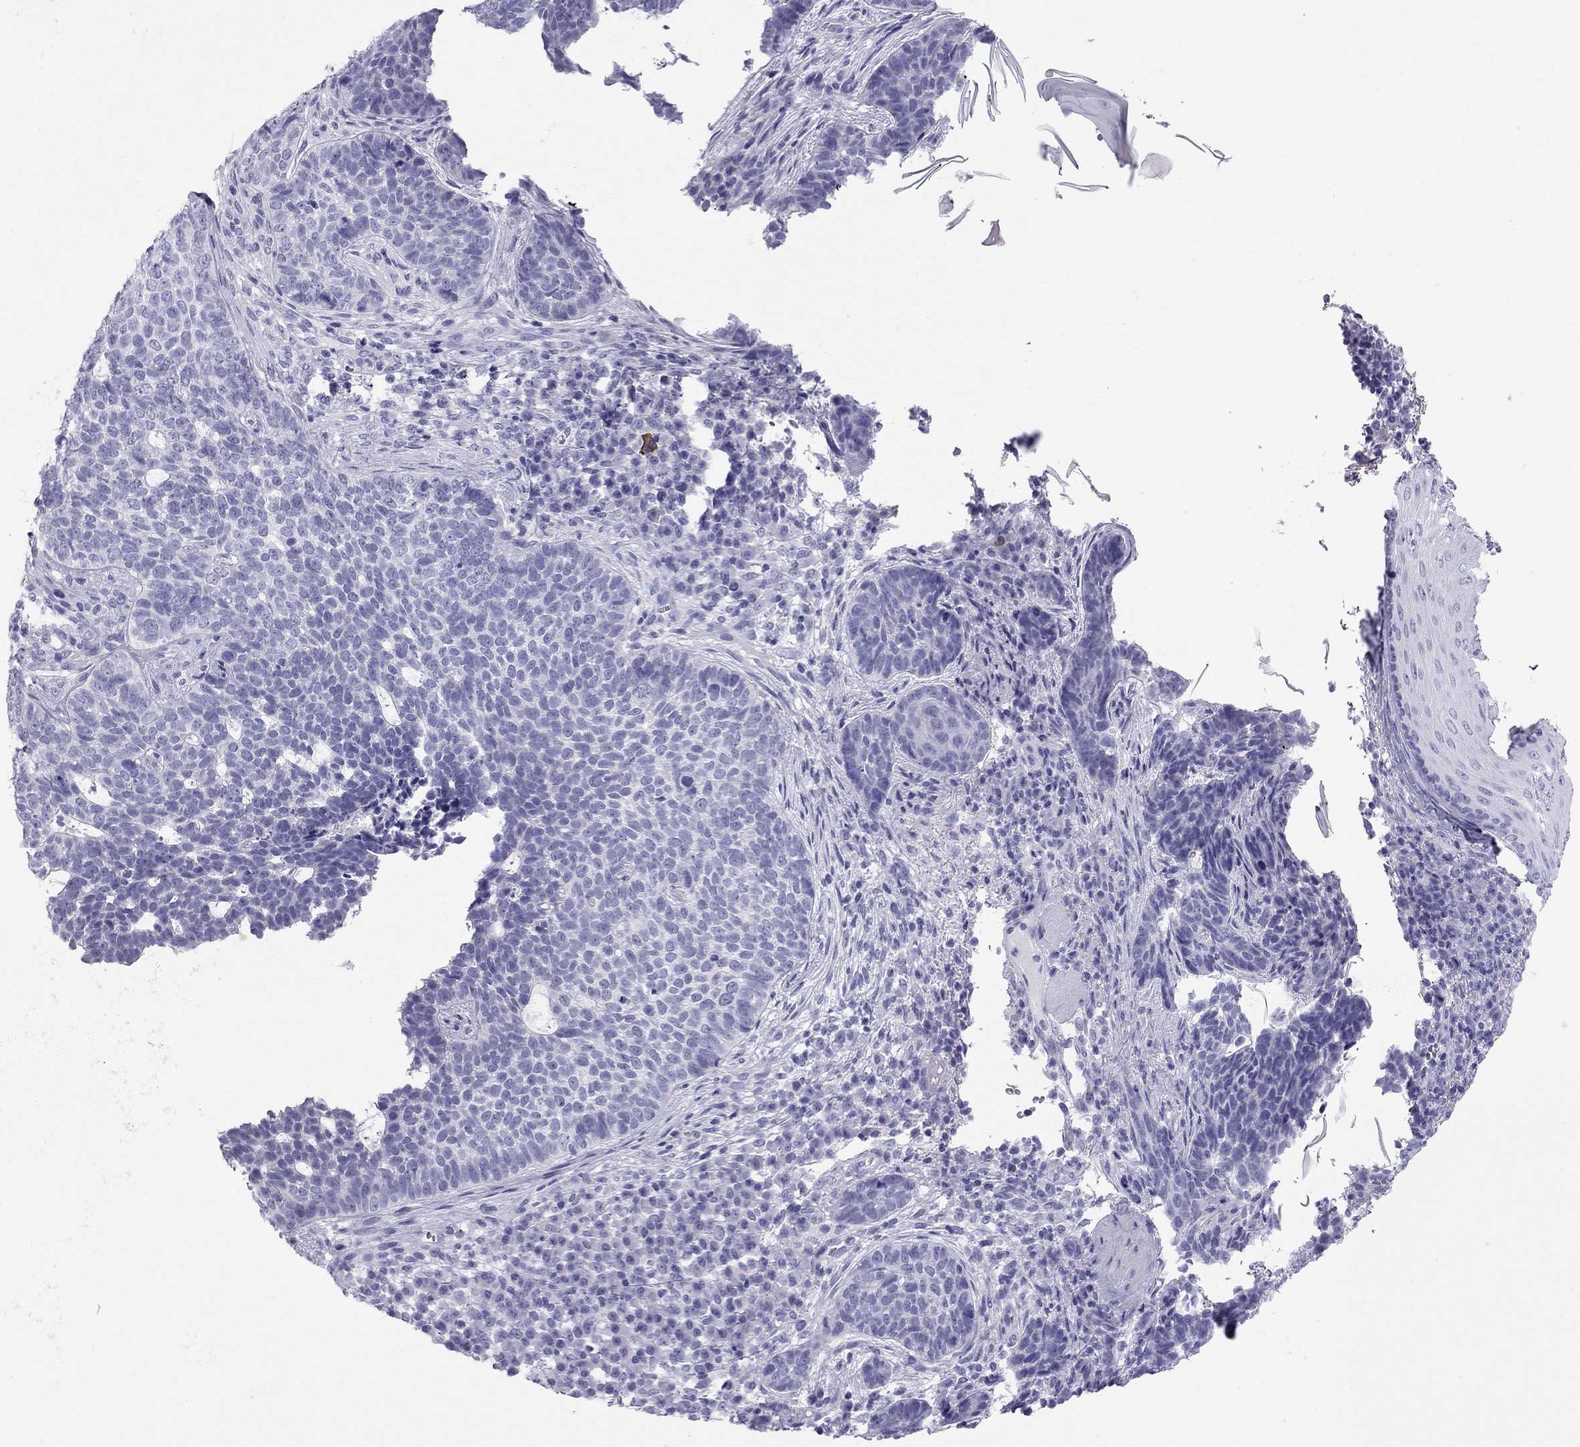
{"staining": {"intensity": "negative", "quantity": "none", "location": "none"}, "tissue": "skin cancer", "cell_type": "Tumor cells", "image_type": "cancer", "snomed": [{"axis": "morphology", "description": "Basal cell carcinoma"}, {"axis": "topography", "description": "Skin"}], "caption": "Human skin basal cell carcinoma stained for a protein using immunohistochemistry (IHC) exhibits no staining in tumor cells.", "gene": "TRPM3", "patient": {"sex": "female", "age": 69}}